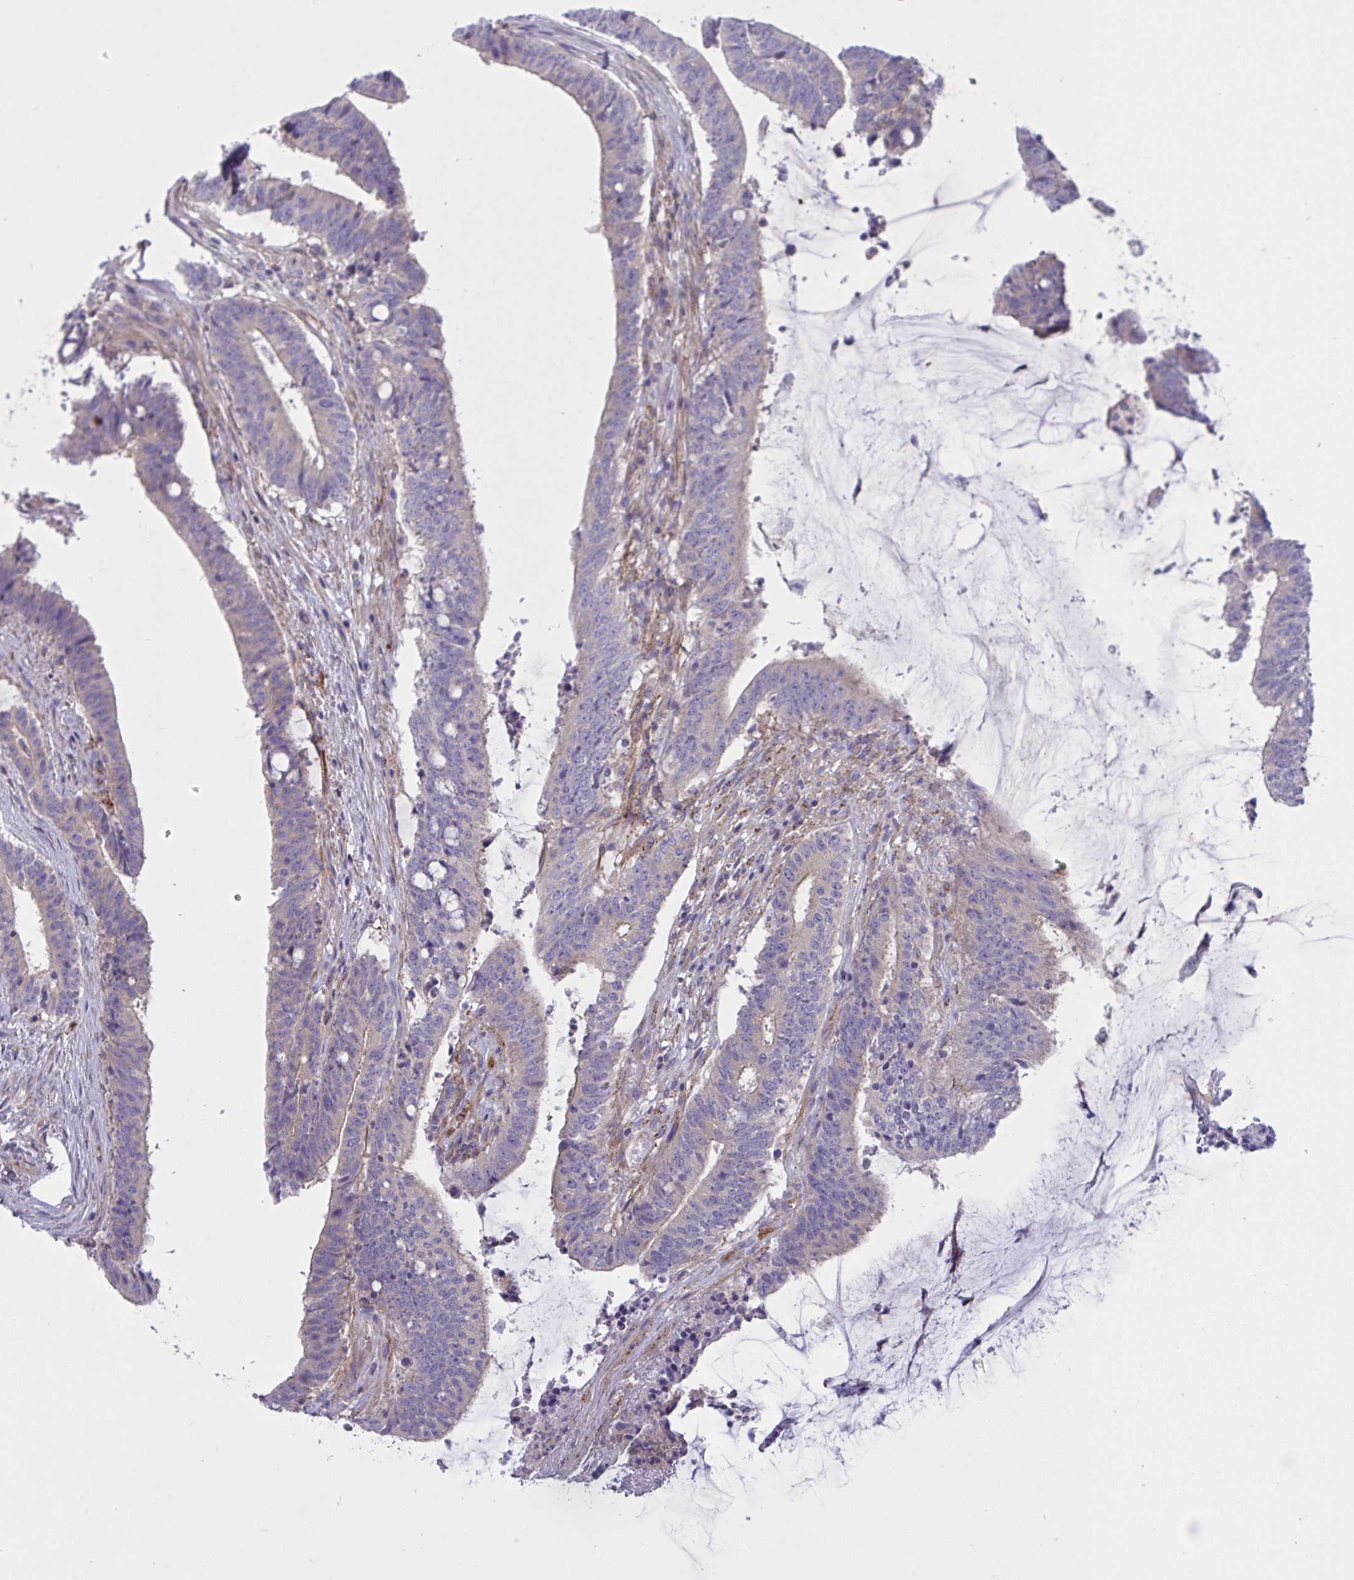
{"staining": {"intensity": "negative", "quantity": "none", "location": "none"}, "tissue": "colorectal cancer", "cell_type": "Tumor cells", "image_type": "cancer", "snomed": [{"axis": "morphology", "description": "Adenocarcinoma, NOS"}, {"axis": "topography", "description": "Colon"}], "caption": "Colorectal adenocarcinoma stained for a protein using immunohistochemistry reveals no expression tumor cells.", "gene": "OXLD1", "patient": {"sex": "female", "age": 43}}